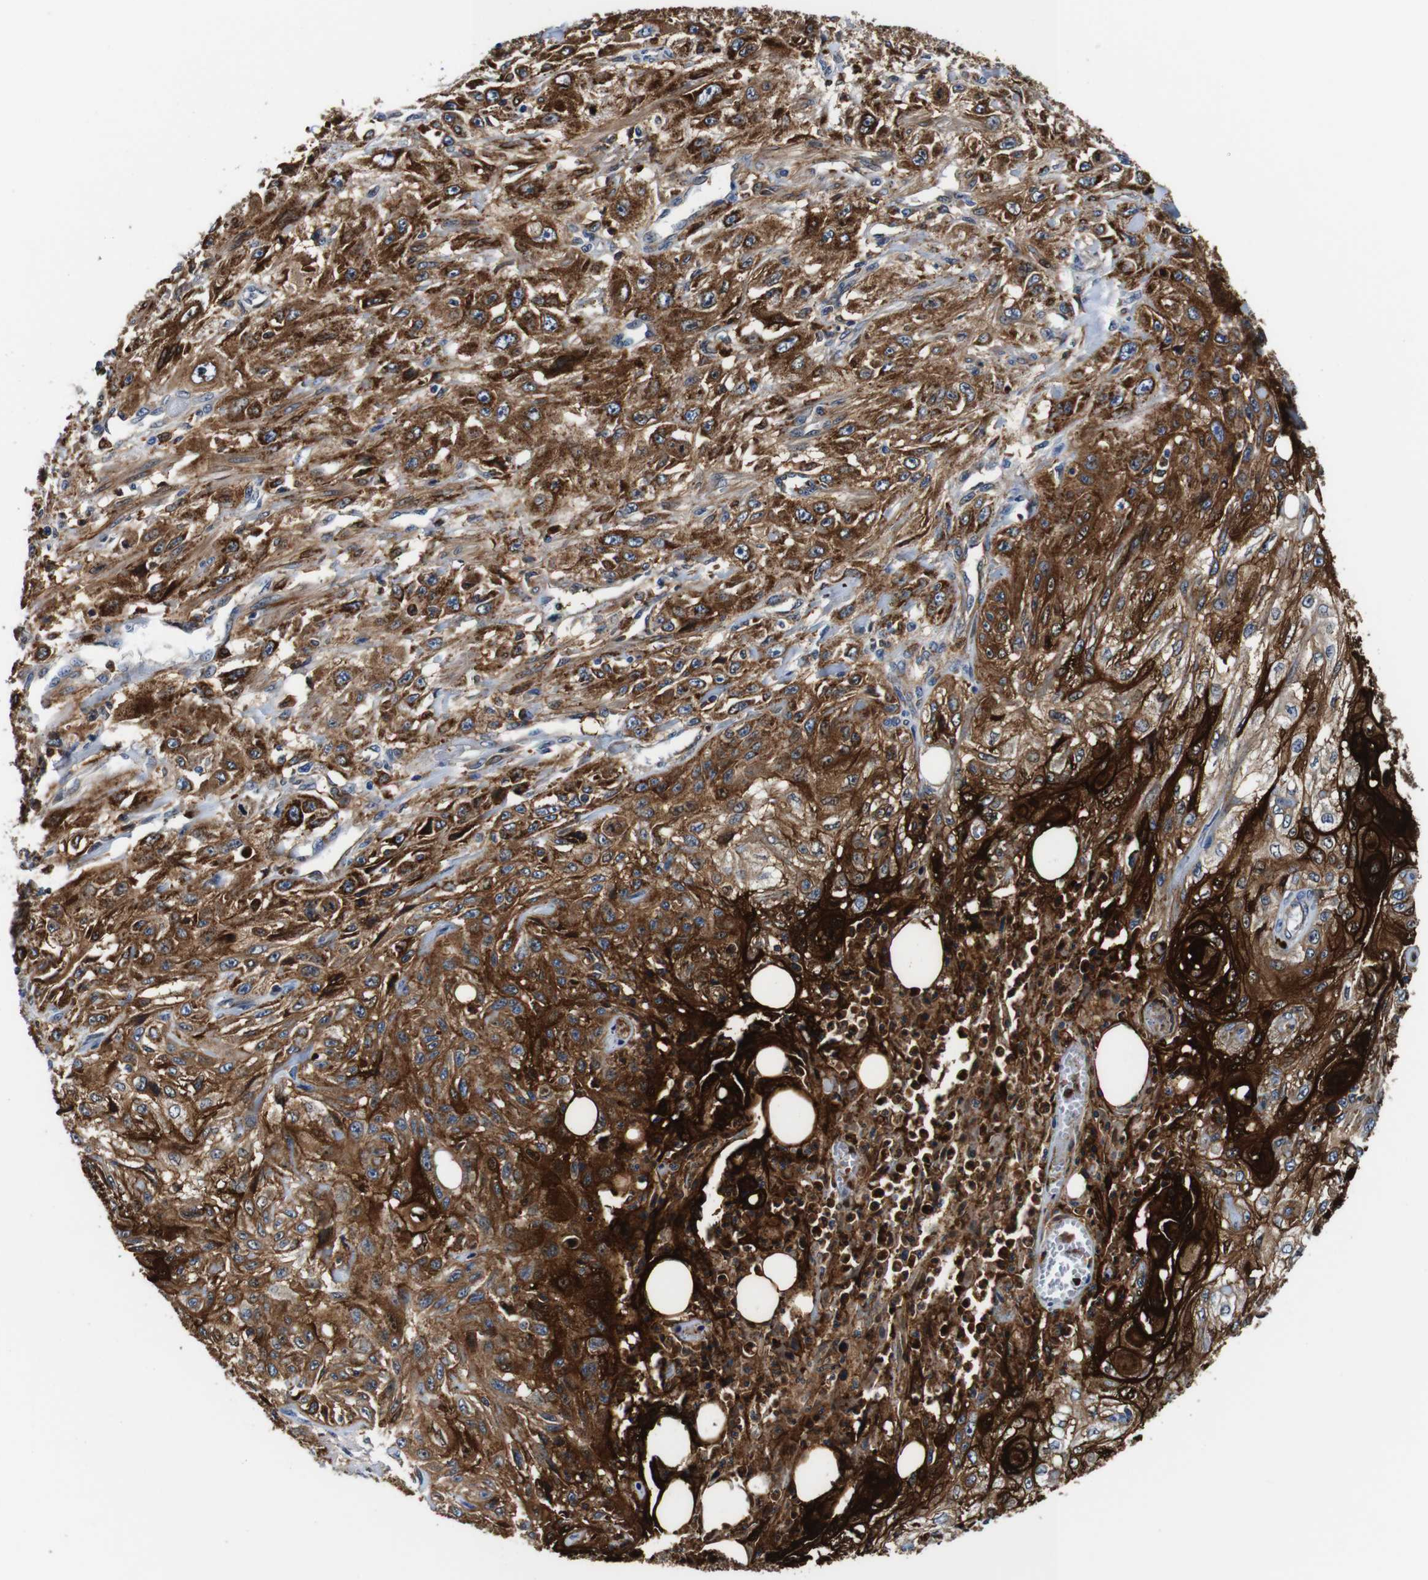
{"staining": {"intensity": "strong", "quantity": ">75%", "location": "cytoplasmic/membranous"}, "tissue": "skin cancer", "cell_type": "Tumor cells", "image_type": "cancer", "snomed": [{"axis": "morphology", "description": "Squamous cell carcinoma, NOS"}, {"axis": "topography", "description": "Skin"}], "caption": "Strong cytoplasmic/membranous staining for a protein is identified in approximately >75% of tumor cells of squamous cell carcinoma (skin) using IHC.", "gene": "ANXA1", "patient": {"sex": "male", "age": 75}}